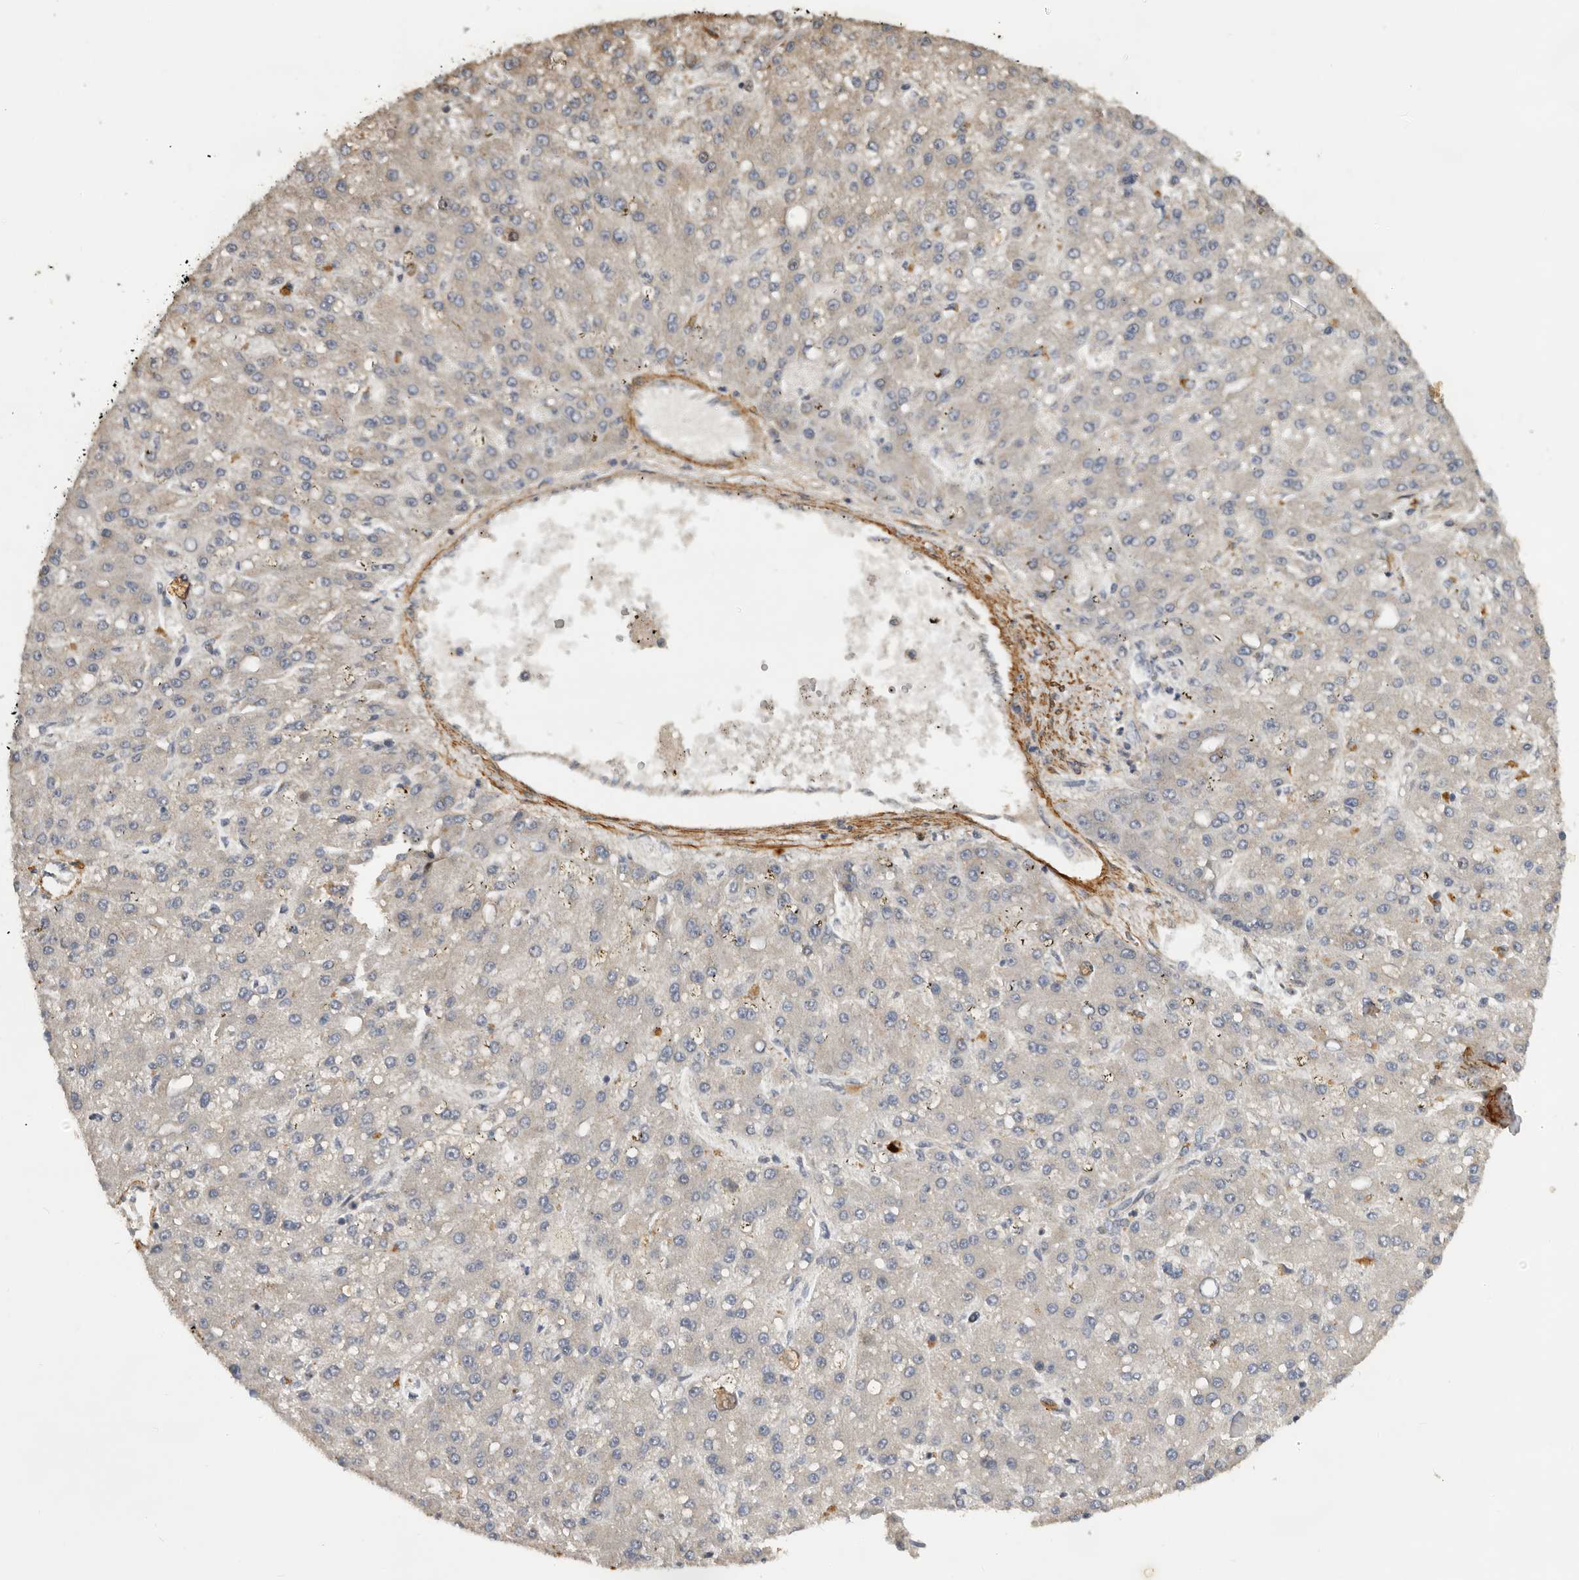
{"staining": {"intensity": "negative", "quantity": "none", "location": "none"}, "tissue": "liver cancer", "cell_type": "Tumor cells", "image_type": "cancer", "snomed": [{"axis": "morphology", "description": "Carcinoma, Hepatocellular, NOS"}, {"axis": "topography", "description": "Liver"}], "caption": "Immunohistochemistry (IHC) histopathology image of liver hepatocellular carcinoma stained for a protein (brown), which reveals no positivity in tumor cells.", "gene": "RNF157", "patient": {"sex": "male", "age": 67}}